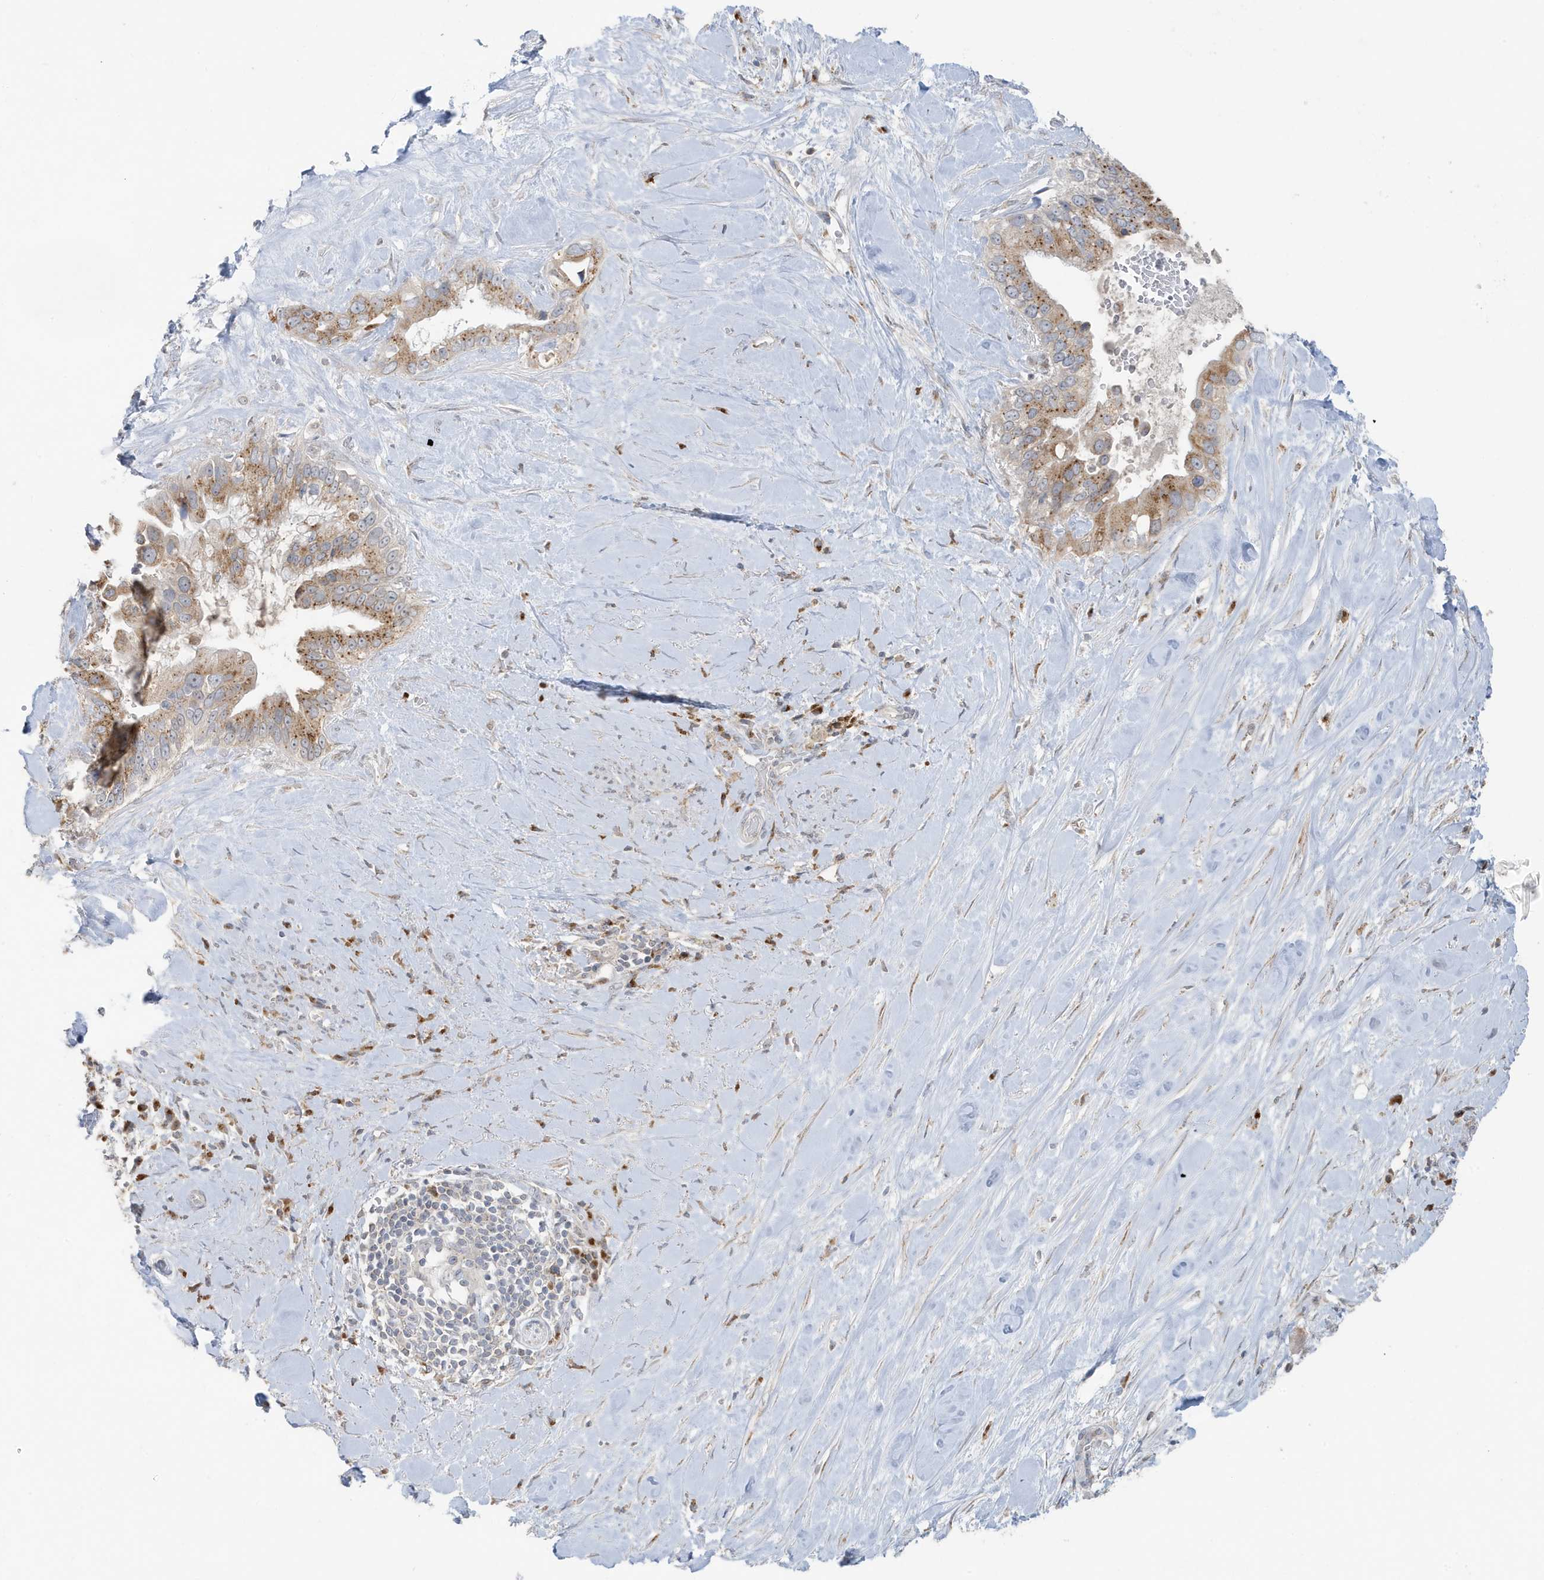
{"staining": {"intensity": "moderate", "quantity": ">75%", "location": "cytoplasmic/membranous"}, "tissue": "pancreatic cancer", "cell_type": "Tumor cells", "image_type": "cancer", "snomed": [{"axis": "morphology", "description": "Inflammation, NOS"}, {"axis": "morphology", "description": "Adenocarcinoma, NOS"}, {"axis": "topography", "description": "Pancreas"}], "caption": "Pancreatic cancer (adenocarcinoma) was stained to show a protein in brown. There is medium levels of moderate cytoplasmic/membranous positivity in about >75% of tumor cells.", "gene": "RER1", "patient": {"sex": "female", "age": 56}}